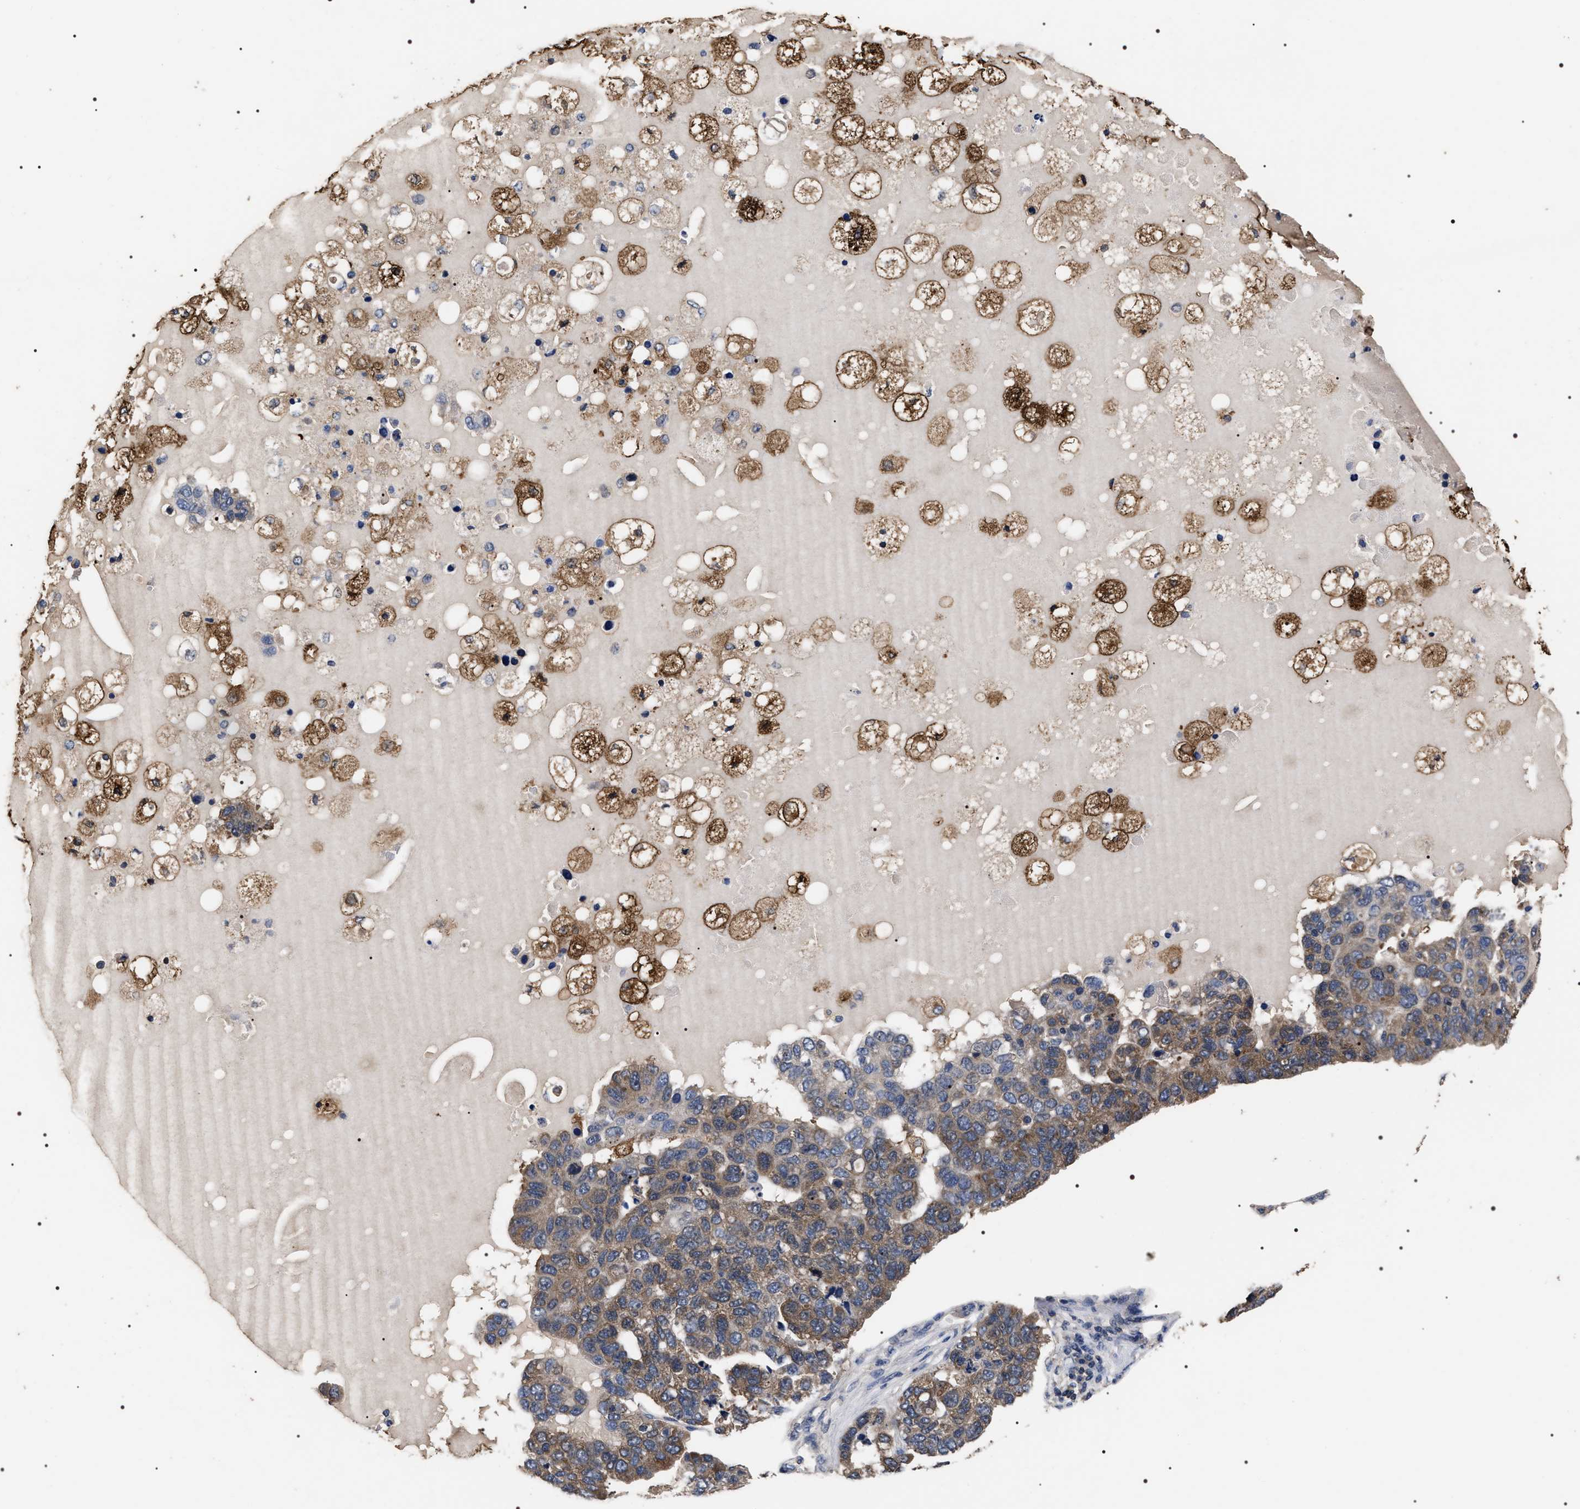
{"staining": {"intensity": "weak", "quantity": "25%-75%", "location": "cytoplasmic/membranous"}, "tissue": "pancreatic cancer", "cell_type": "Tumor cells", "image_type": "cancer", "snomed": [{"axis": "morphology", "description": "Adenocarcinoma, NOS"}, {"axis": "topography", "description": "Pancreas"}], "caption": "Approximately 25%-75% of tumor cells in human pancreatic adenocarcinoma reveal weak cytoplasmic/membranous protein expression as visualized by brown immunohistochemical staining.", "gene": "UPF3A", "patient": {"sex": "female", "age": 61}}